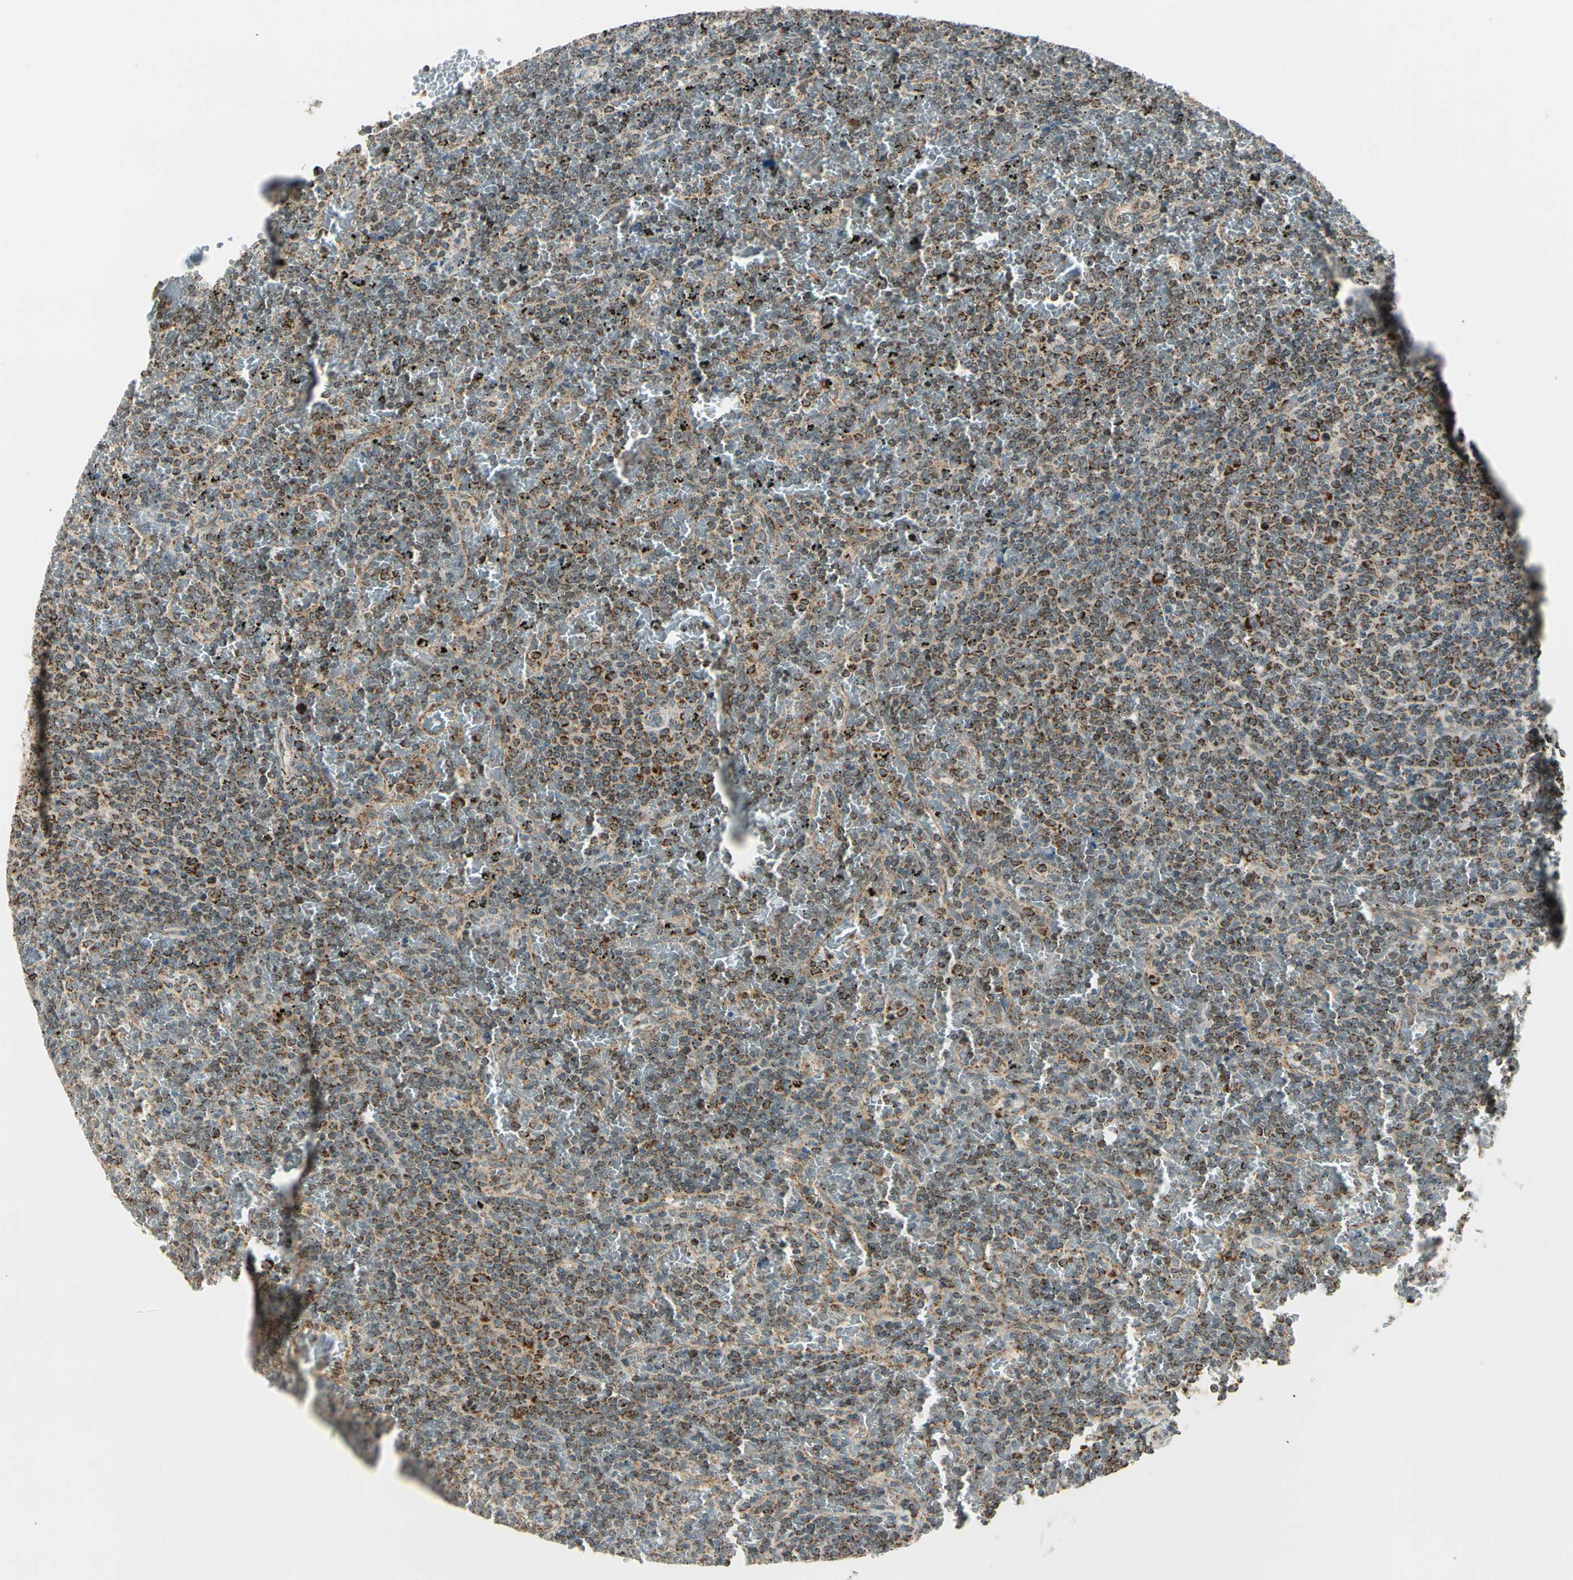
{"staining": {"intensity": "moderate", "quantity": "25%-75%", "location": "cytoplasmic/membranous"}, "tissue": "lymphoma", "cell_type": "Tumor cells", "image_type": "cancer", "snomed": [{"axis": "morphology", "description": "Malignant lymphoma, non-Hodgkin's type, Low grade"}, {"axis": "topography", "description": "Spleen"}], "caption": "Immunohistochemical staining of human low-grade malignant lymphoma, non-Hodgkin's type displays moderate cytoplasmic/membranous protein positivity in approximately 25%-75% of tumor cells.", "gene": "KHDC4", "patient": {"sex": "female", "age": 77}}